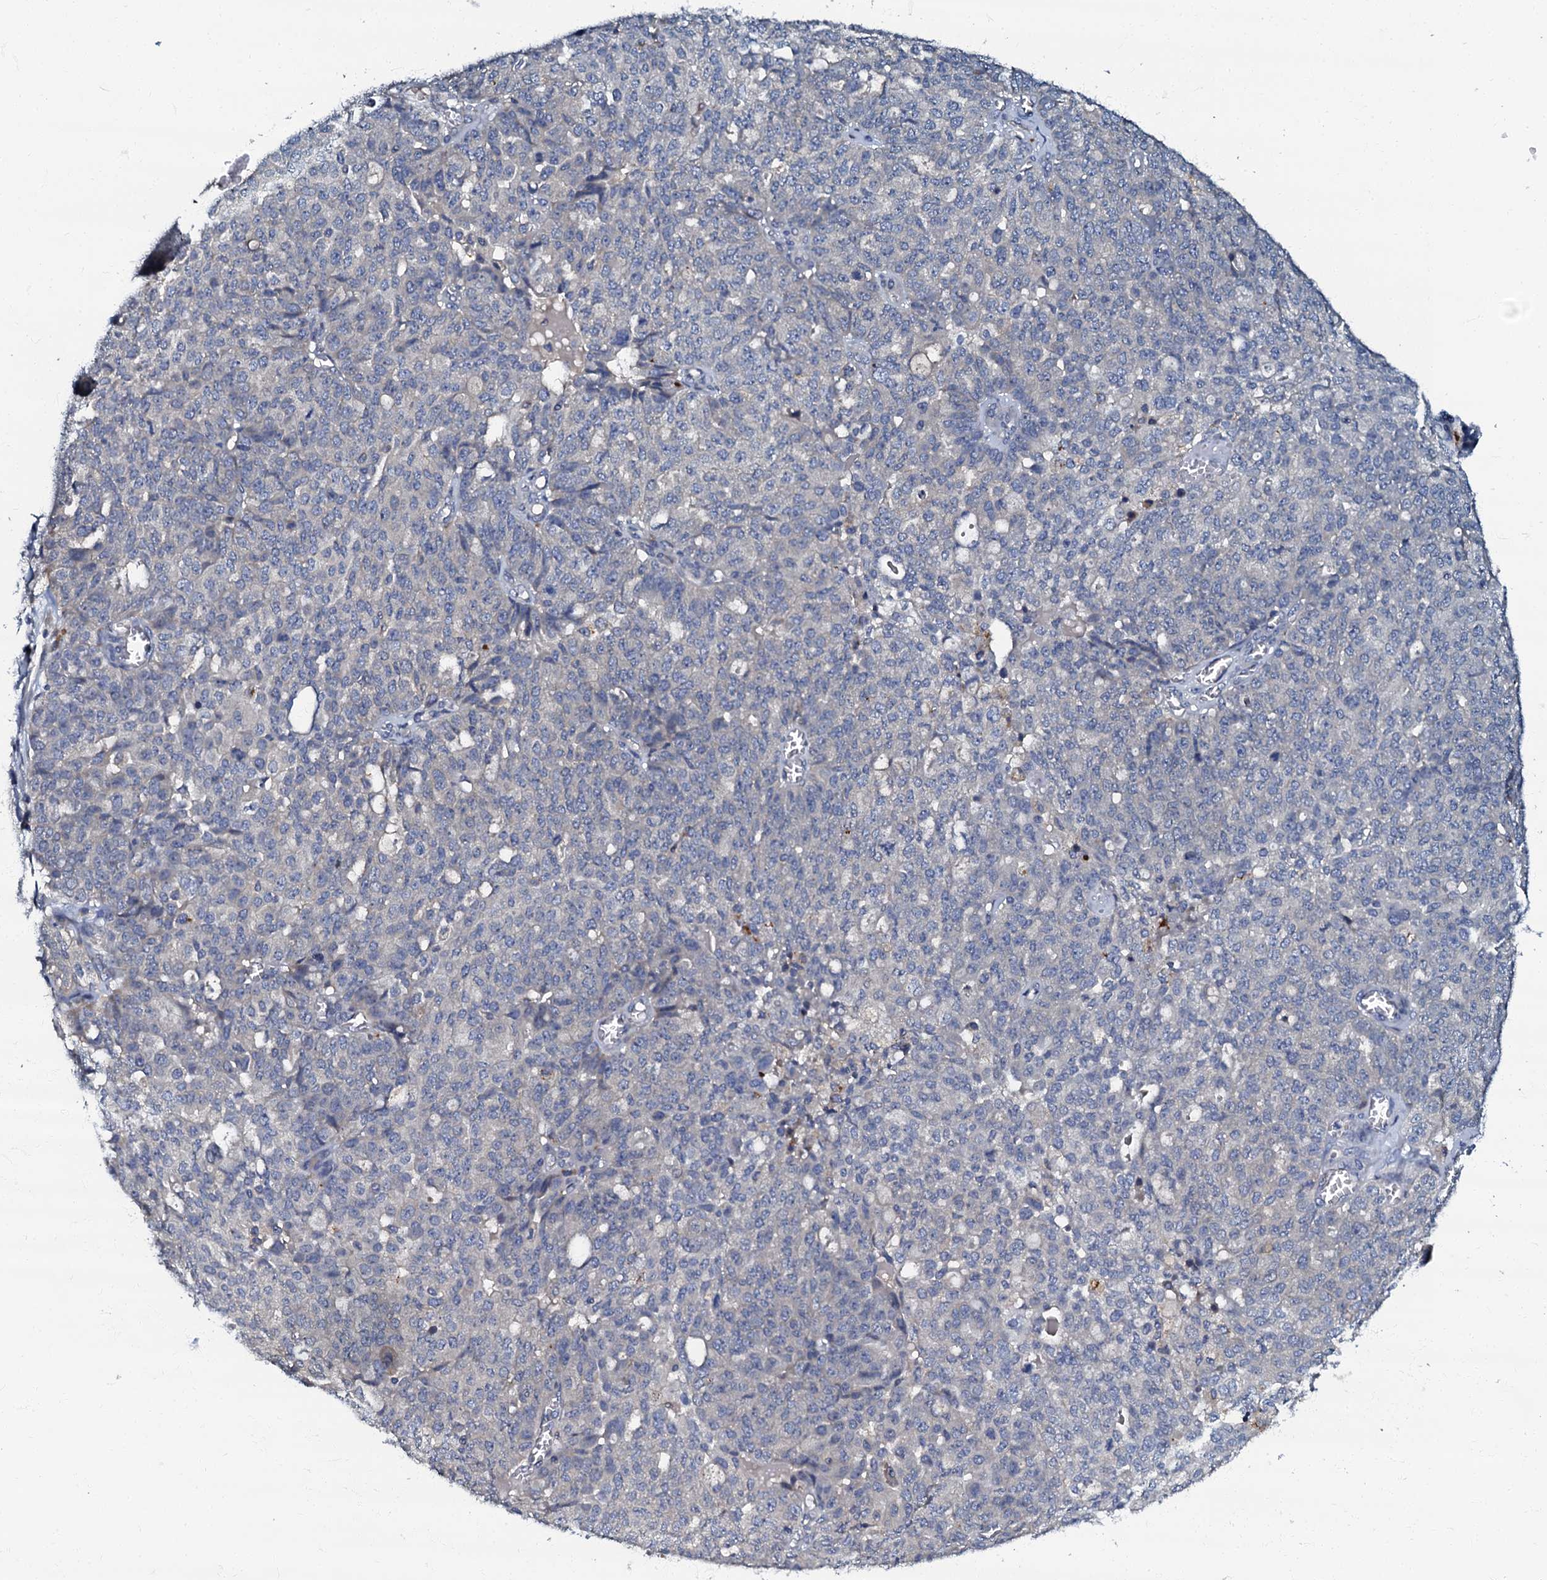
{"staining": {"intensity": "negative", "quantity": "none", "location": "none"}, "tissue": "ovarian cancer", "cell_type": "Tumor cells", "image_type": "cancer", "snomed": [{"axis": "morphology", "description": "Cystadenocarcinoma, serous, NOS"}, {"axis": "topography", "description": "Soft tissue"}, {"axis": "topography", "description": "Ovary"}], "caption": "An image of ovarian cancer stained for a protein displays no brown staining in tumor cells. (DAB immunohistochemistry with hematoxylin counter stain).", "gene": "OLAH", "patient": {"sex": "female", "age": 57}}